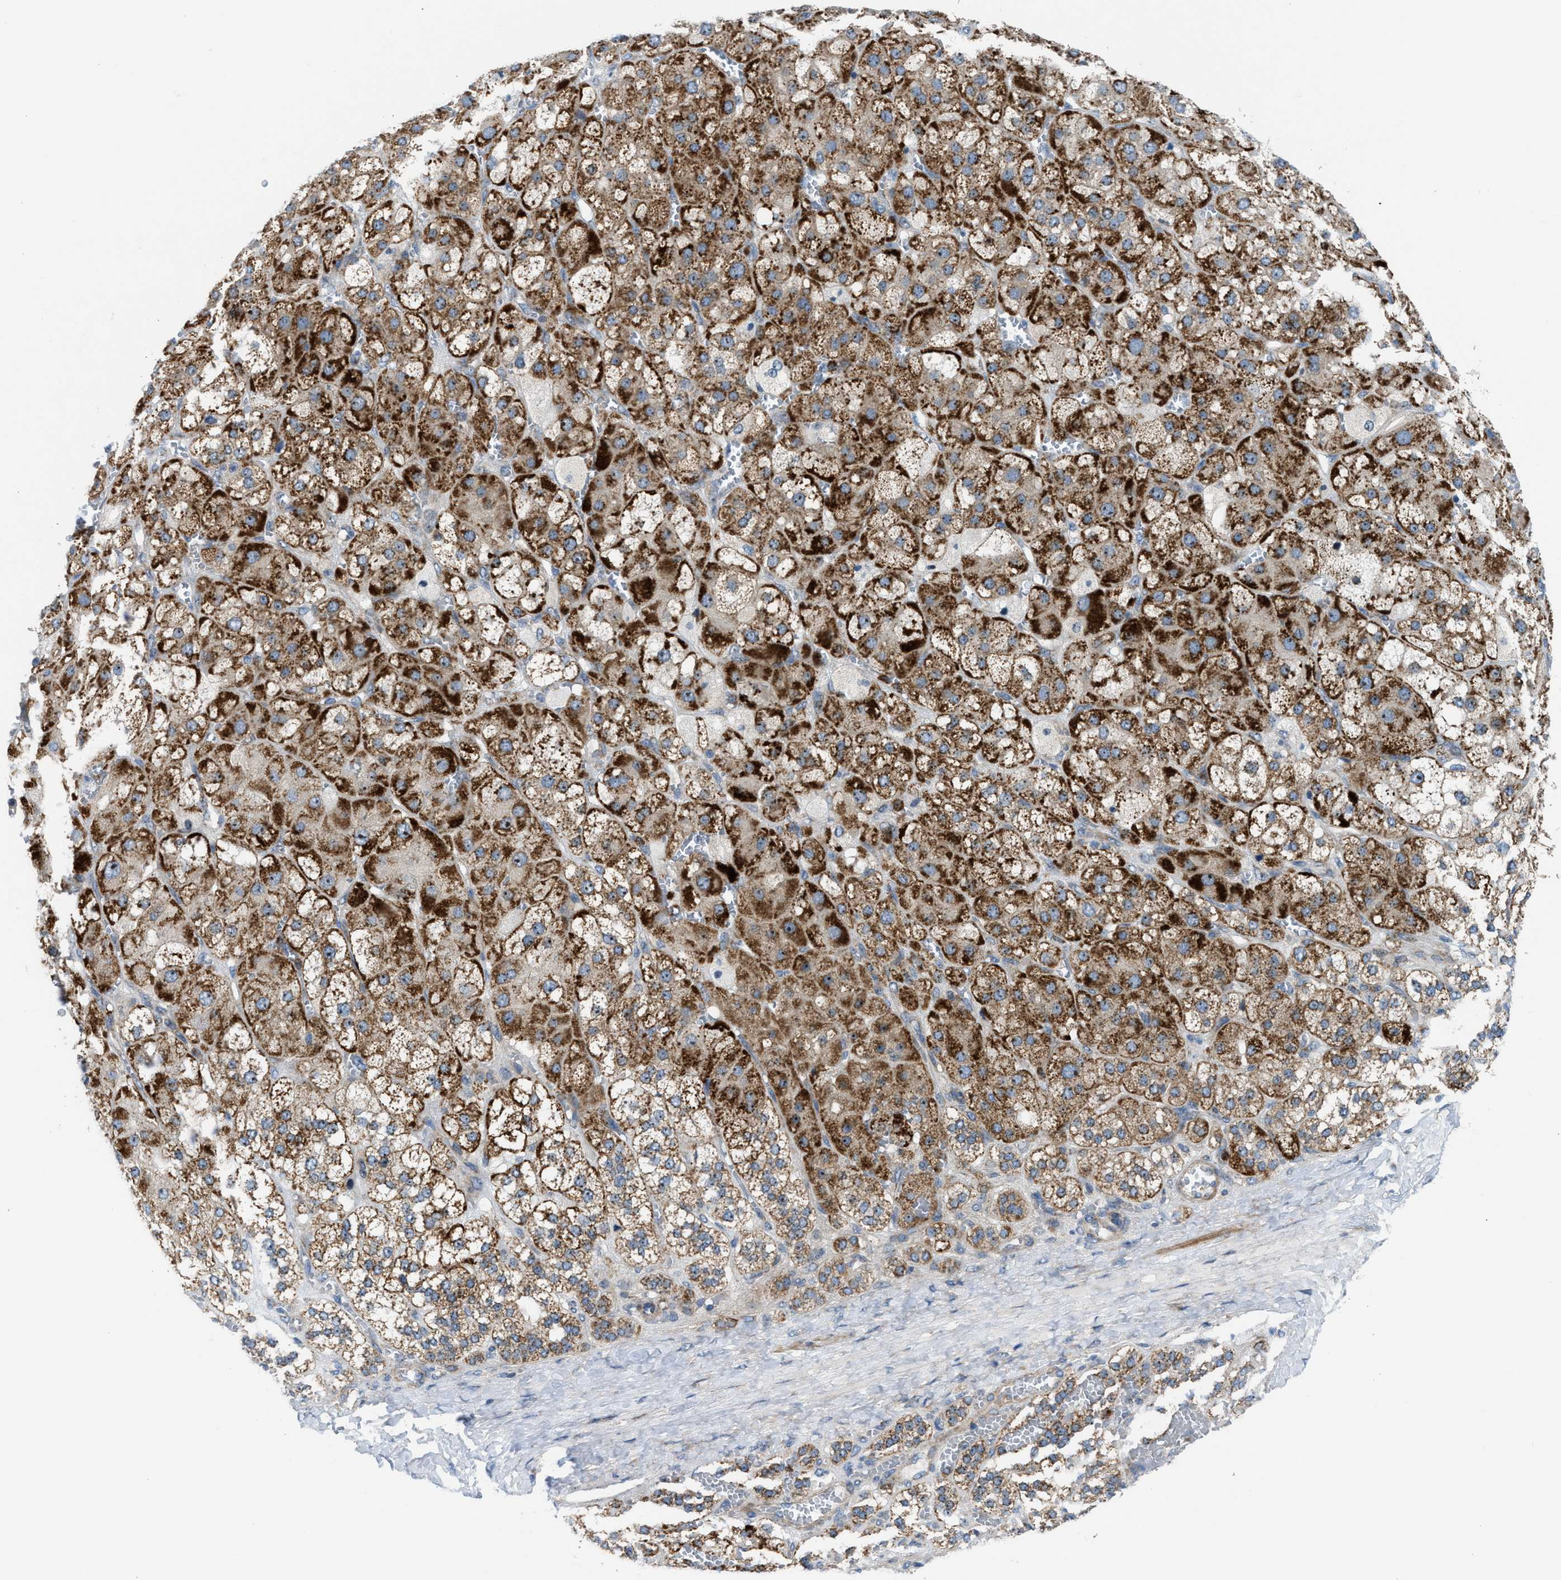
{"staining": {"intensity": "strong", "quantity": ">75%", "location": "cytoplasmic/membranous,nuclear"}, "tissue": "adrenal gland", "cell_type": "Glandular cells", "image_type": "normal", "snomed": [{"axis": "morphology", "description": "Normal tissue, NOS"}, {"axis": "topography", "description": "Adrenal gland"}], "caption": "Brown immunohistochemical staining in normal adrenal gland shows strong cytoplasmic/membranous,nuclear positivity in about >75% of glandular cells.", "gene": "TPH1", "patient": {"sex": "female", "age": 47}}